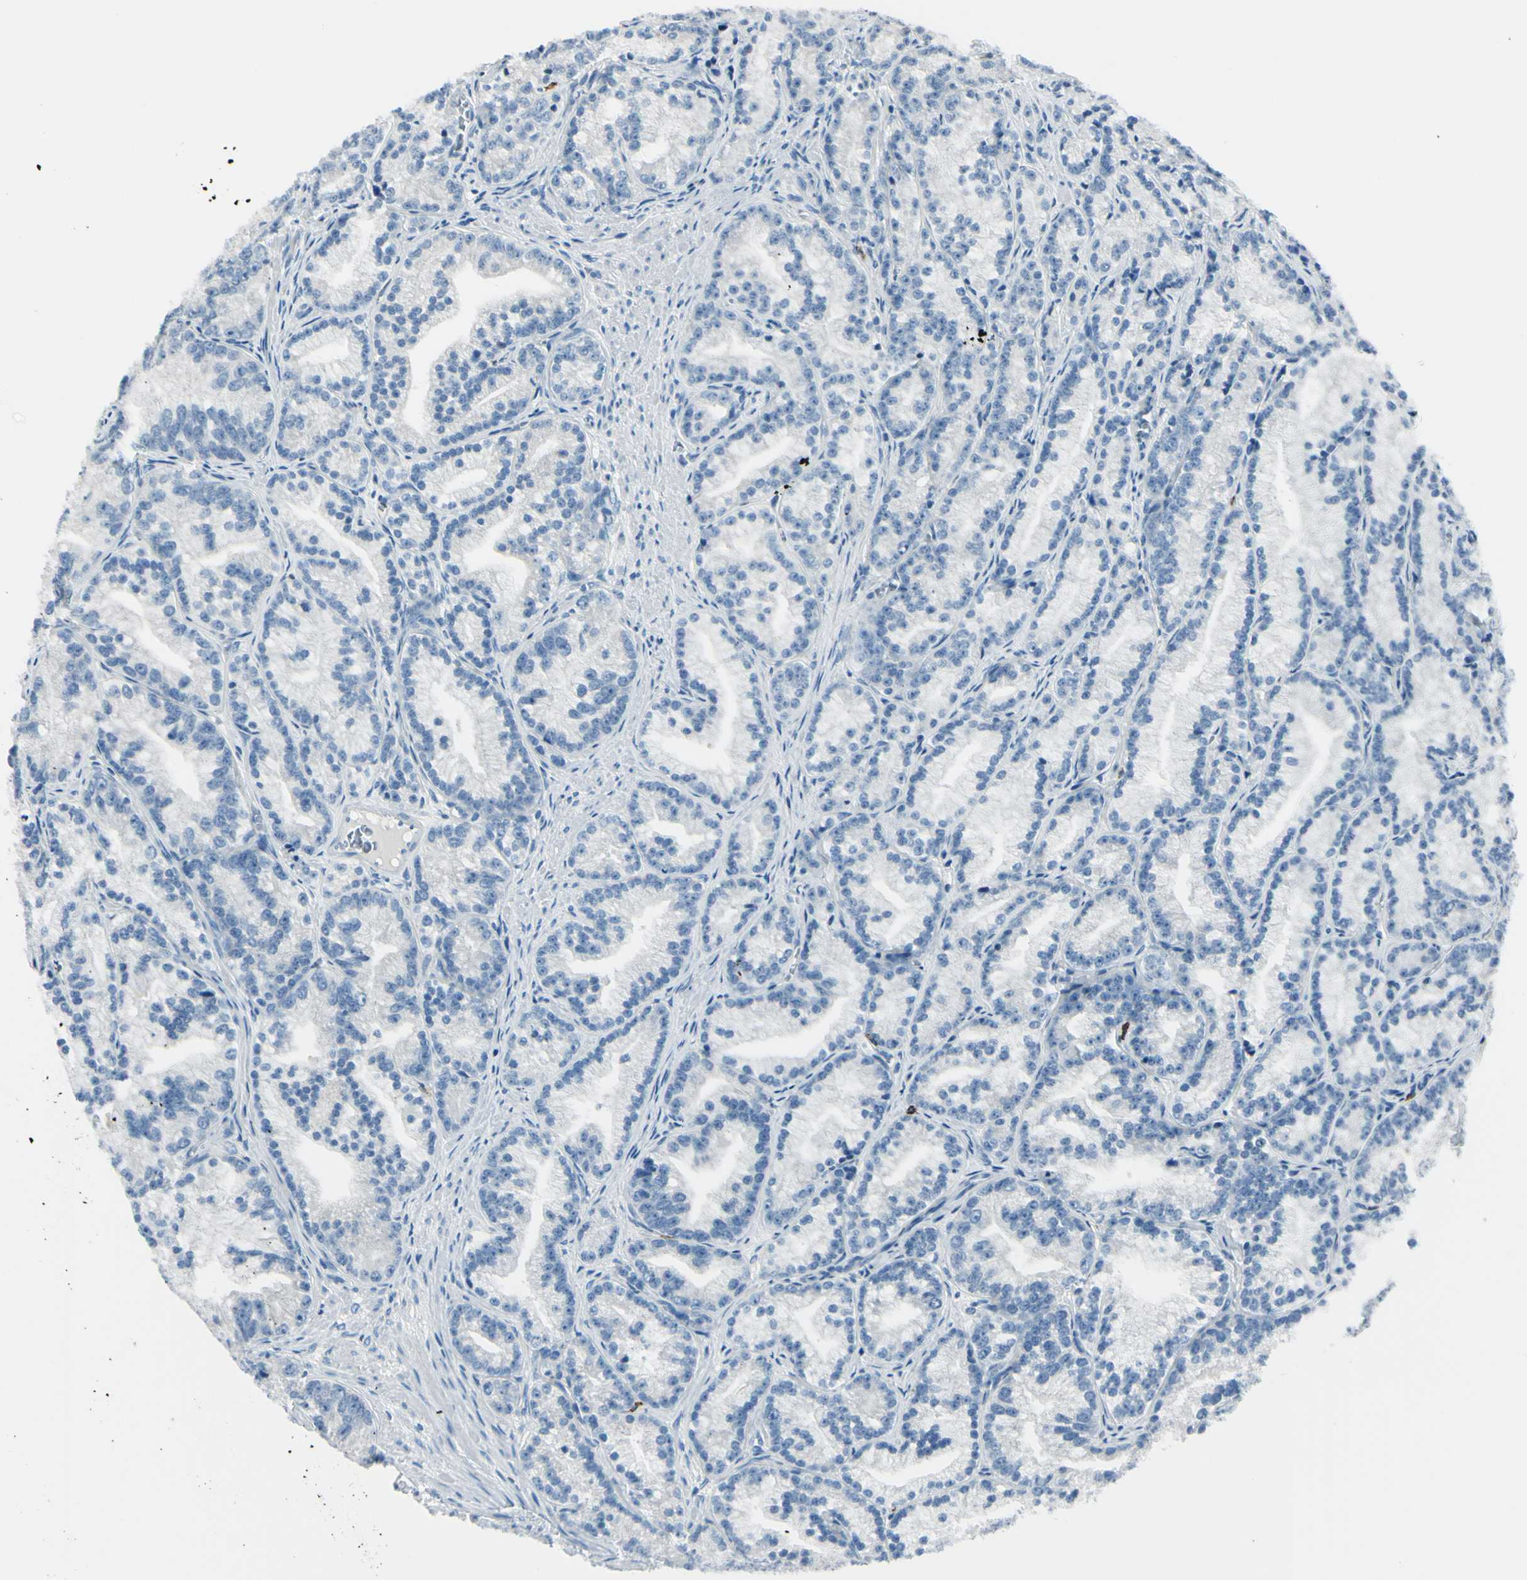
{"staining": {"intensity": "negative", "quantity": "none", "location": "none"}, "tissue": "prostate cancer", "cell_type": "Tumor cells", "image_type": "cancer", "snomed": [{"axis": "morphology", "description": "Adenocarcinoma, Low grade"}, {"axis": "topography", "description": "Prostate"}], "caption": "Tumor cells show no significant protein staining in prostate adenocarcinoma (low-grade).", "gene": "DLG4", "patient": {"sex": "male", "age": 89}}